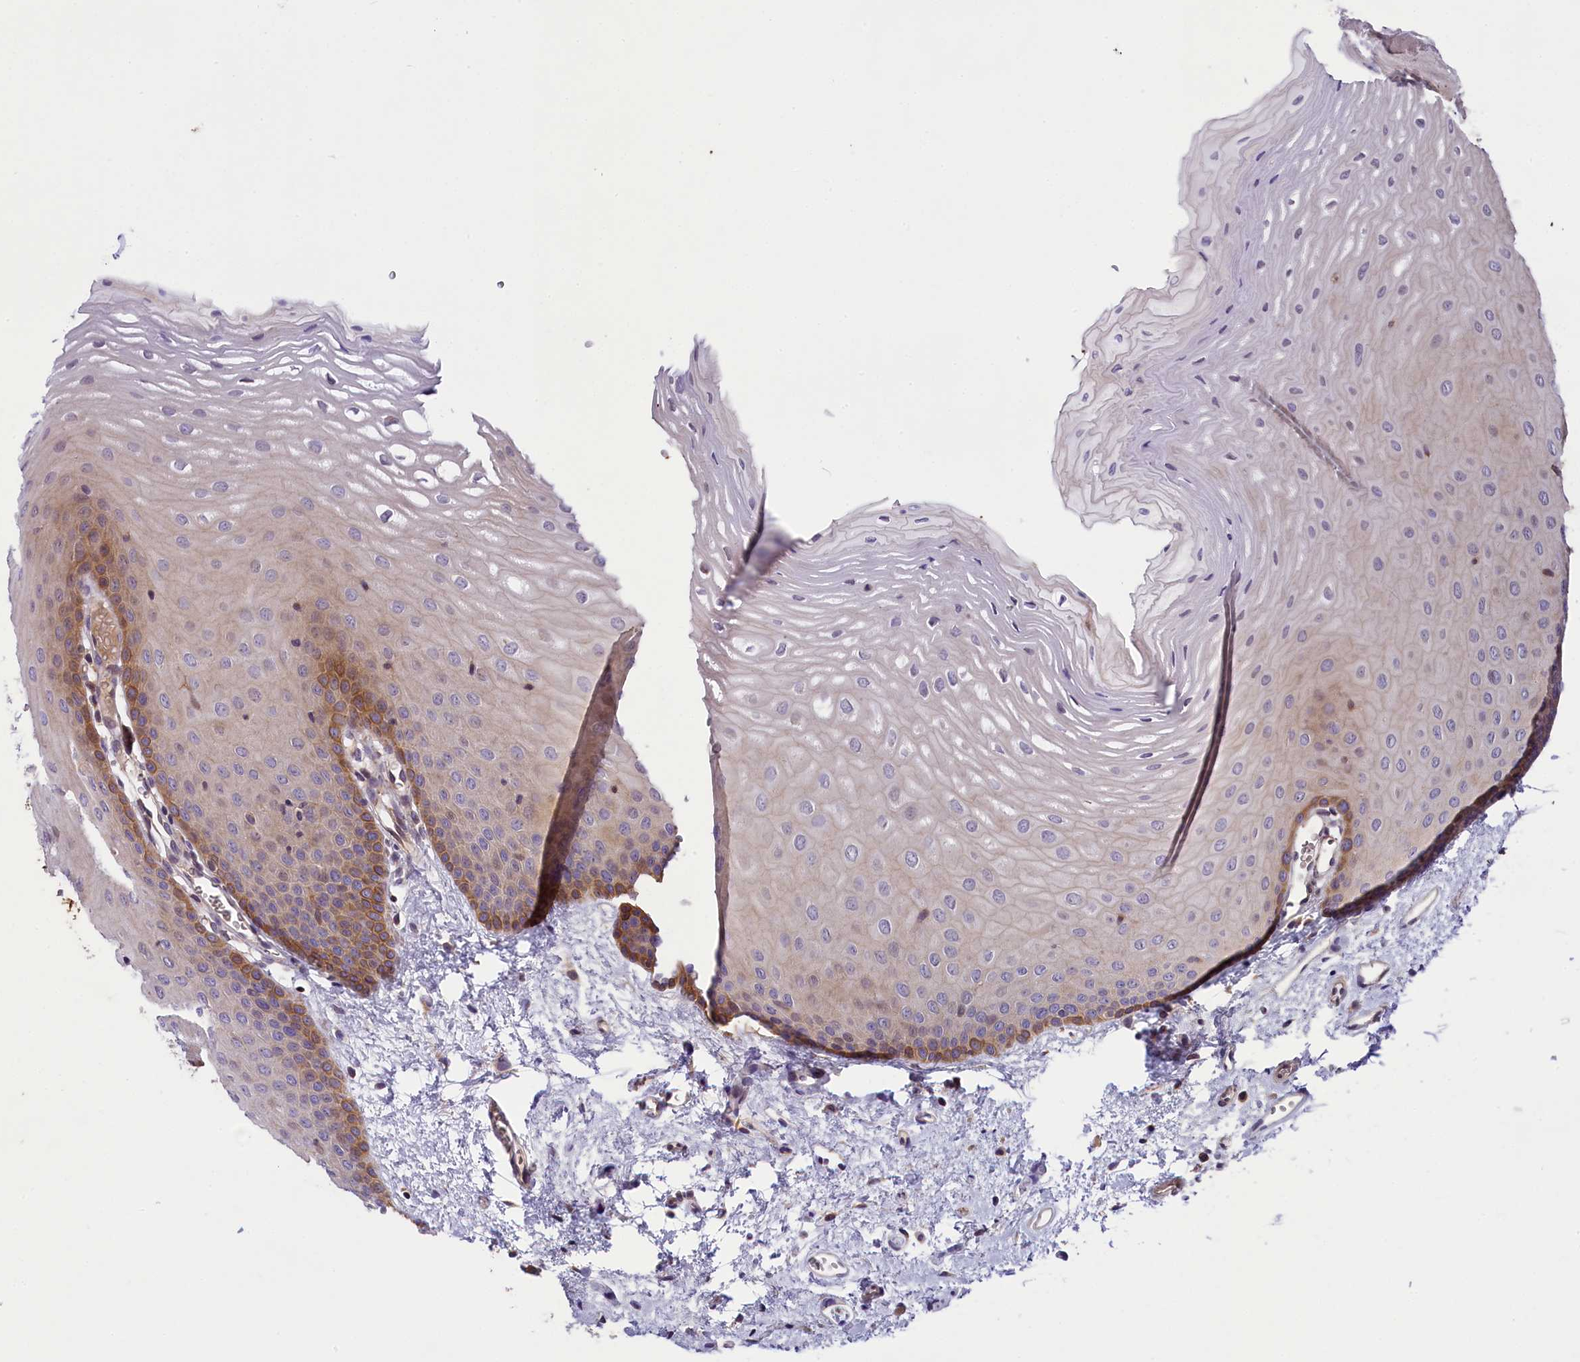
{"staining": {"intensity": "moderate", "quantity": "<25%", "location": "cytoplasmic/membranous"}, "tissue": "oral mucosa", "cell_type": "Squamous epithelial cells", "image_type": "normal", "snomed": [{"axis": "morphology", "description": "Normal tissue, NOS"}, {"axis": "topography", "description": "Oral tissue"}], "caption": "Immunohistochemistry (IHC) photomicrograph of benign human oral mucosa stained for a protein (brown), which exhibits low levels of moderate cytoplasmic/membranous expression in approximately <25% of squamous epithelial cells.", "gene": "ABCC10", "patient": {"sex": "female", "age": 70}}